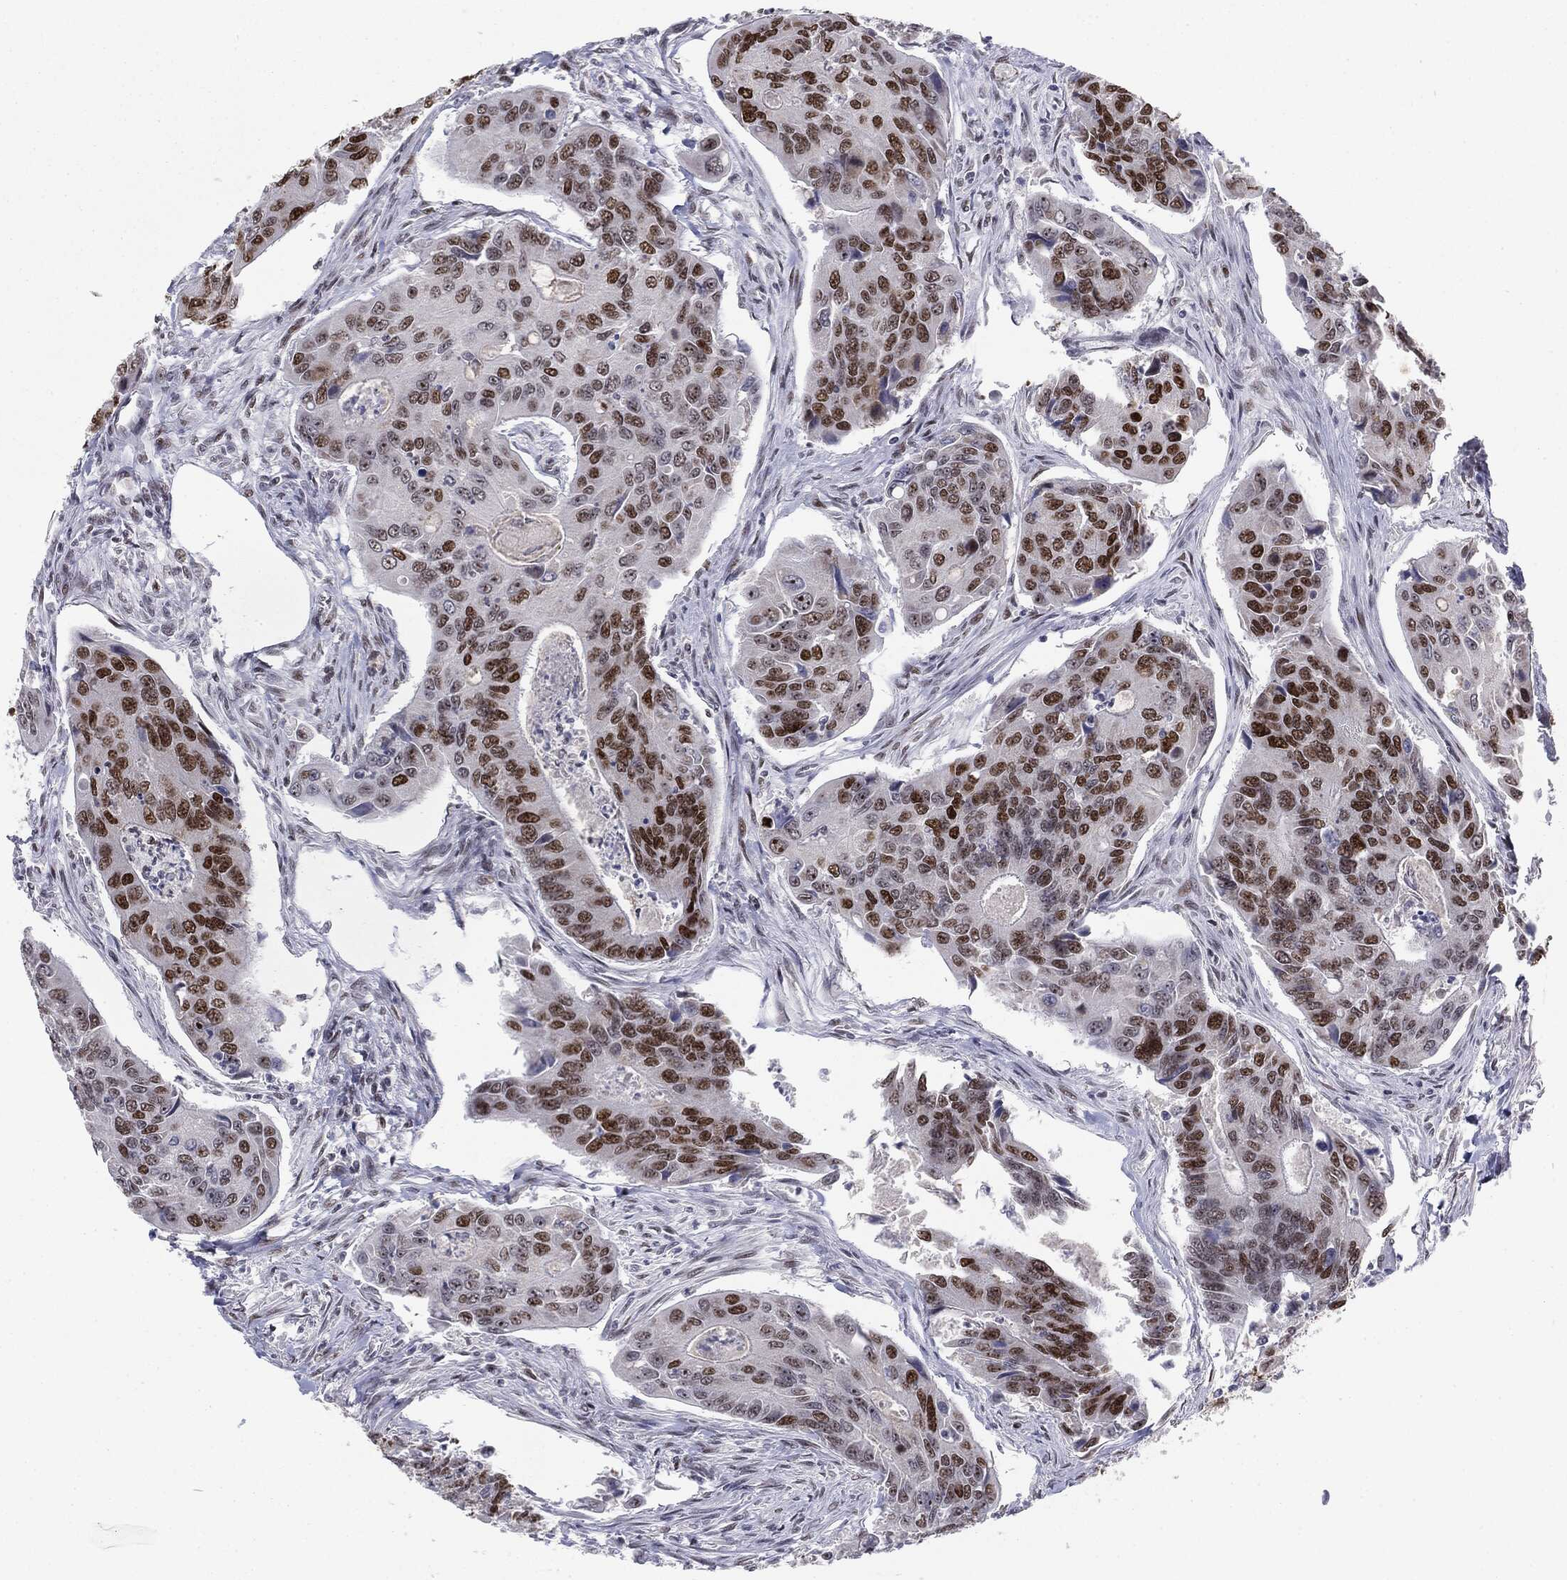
{"staining": {"intensity": "strong", "quantity": "25%-75%", "location": "nuclear"}, "tissue": "colorectal cancer", "cell_type": "Tumor cells", "image_type": "cancer", "snomed": [{"axis": "morphology", "description": "Adenocarcinoma, NOS"}, {"axis": "topography", "description": "Colon"}], "caption": "Brown immunohistochemical staining in human colorectal cancer (adenocarcinoma) demonstrates strong nuclear positivity in approximately 25%-75% of tumor cells.", "gene": "MDC1", "patient": {"sex": "female", "age": 67}}